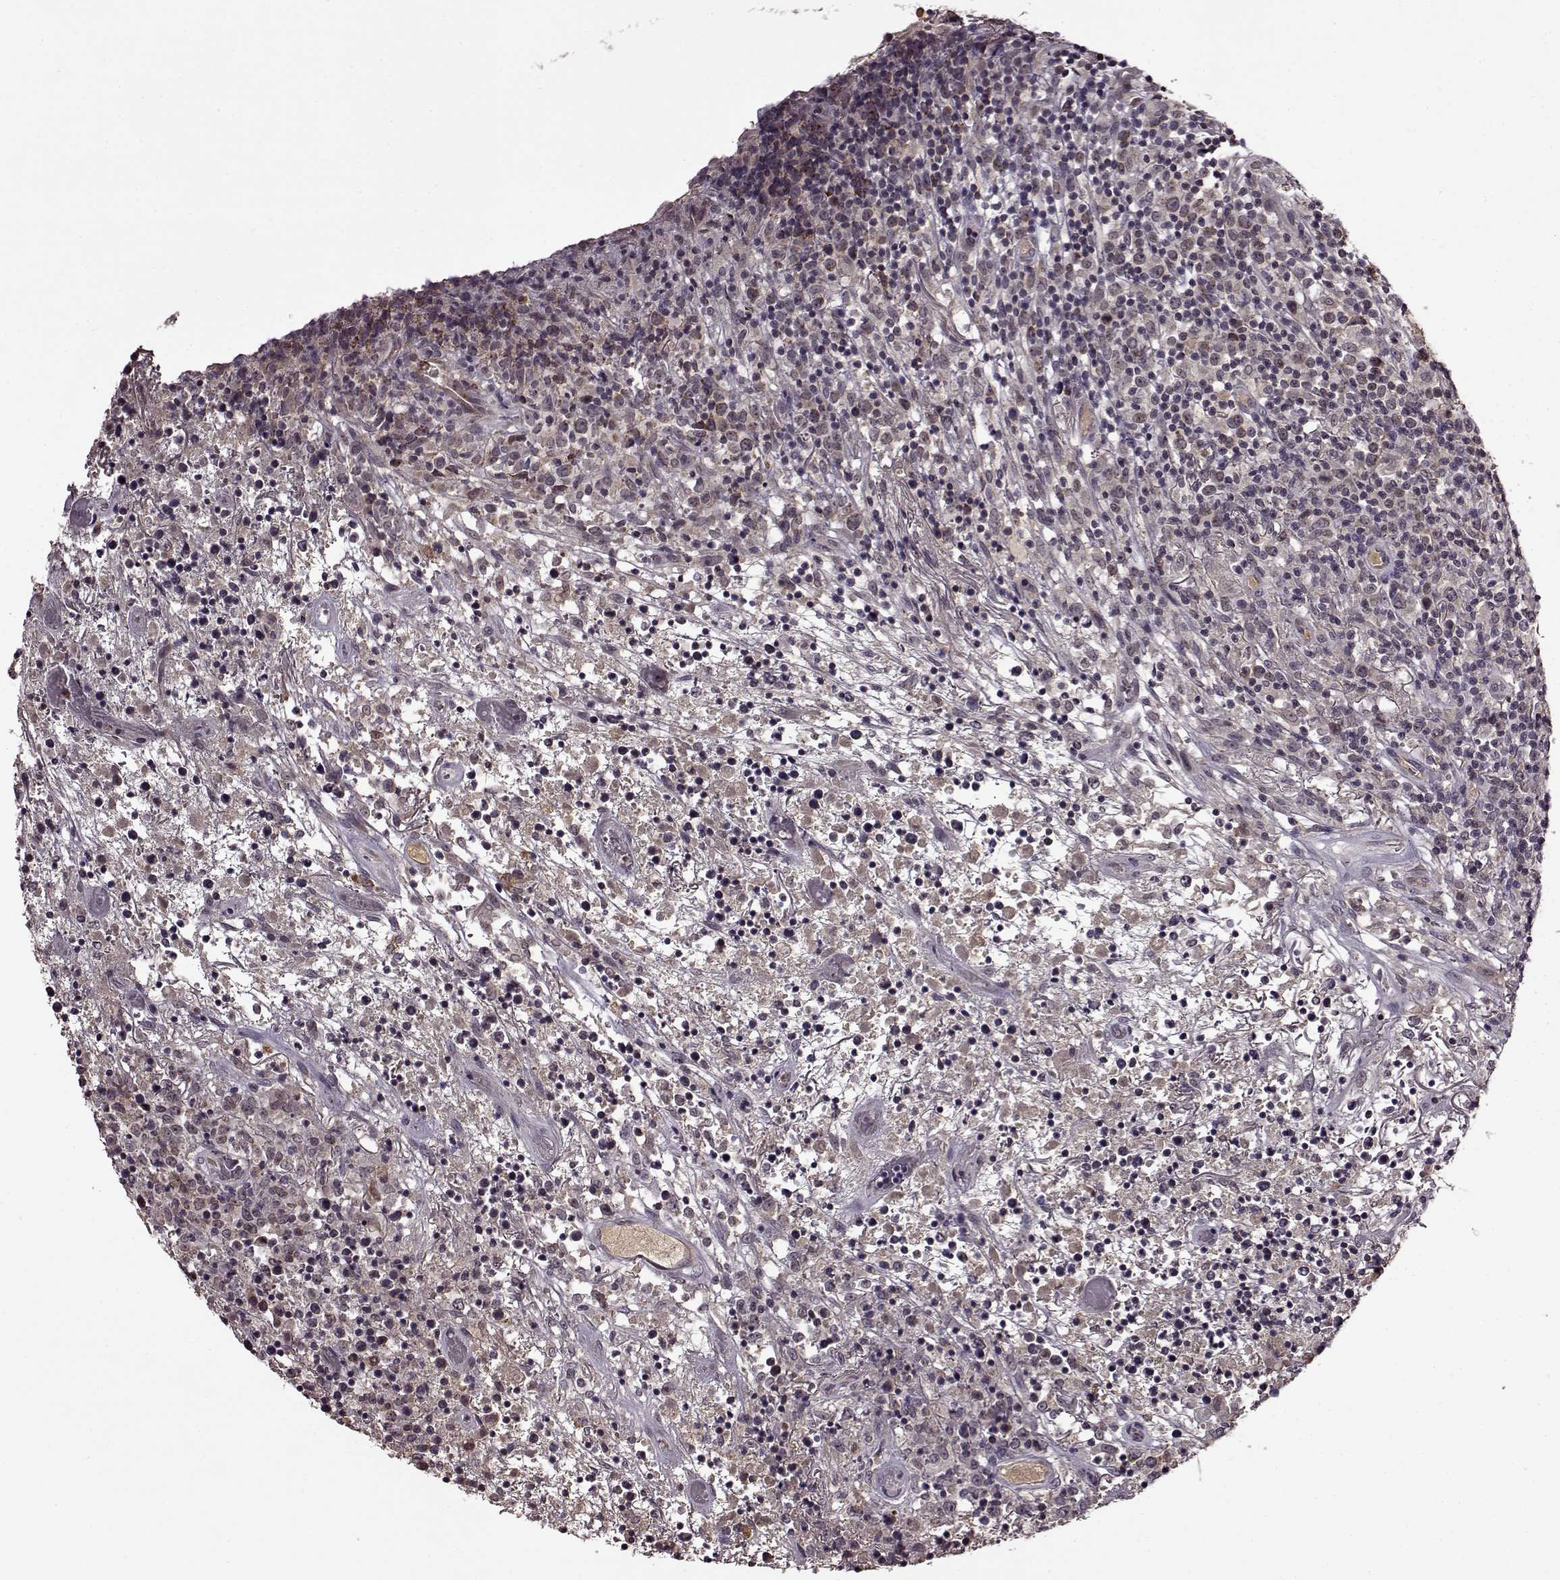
{"staining": {"intensity": "weak", "quantity": "25%-75%", "location": "cytoplasmic/membranous"}, "tissue": "lymphoma", "cell_type": "Tumor cells", "image_type": "cancer", "snomed": [{"axis": "morphology", "description": "Malignant lymphoma, non-Hodgkin's type, High grade"}, {"axis": "topography", "description": "Lung"}], "caption": "Malignant lymphoma, non-Hodgkin's type (high-grade) stained with a brown dye reveals weak cytoplasmic/membranous positive staining in about 25%-75% of tumor cells.", "gene": "MAIP1", "patient": {"sex": "male", "age": 79}}